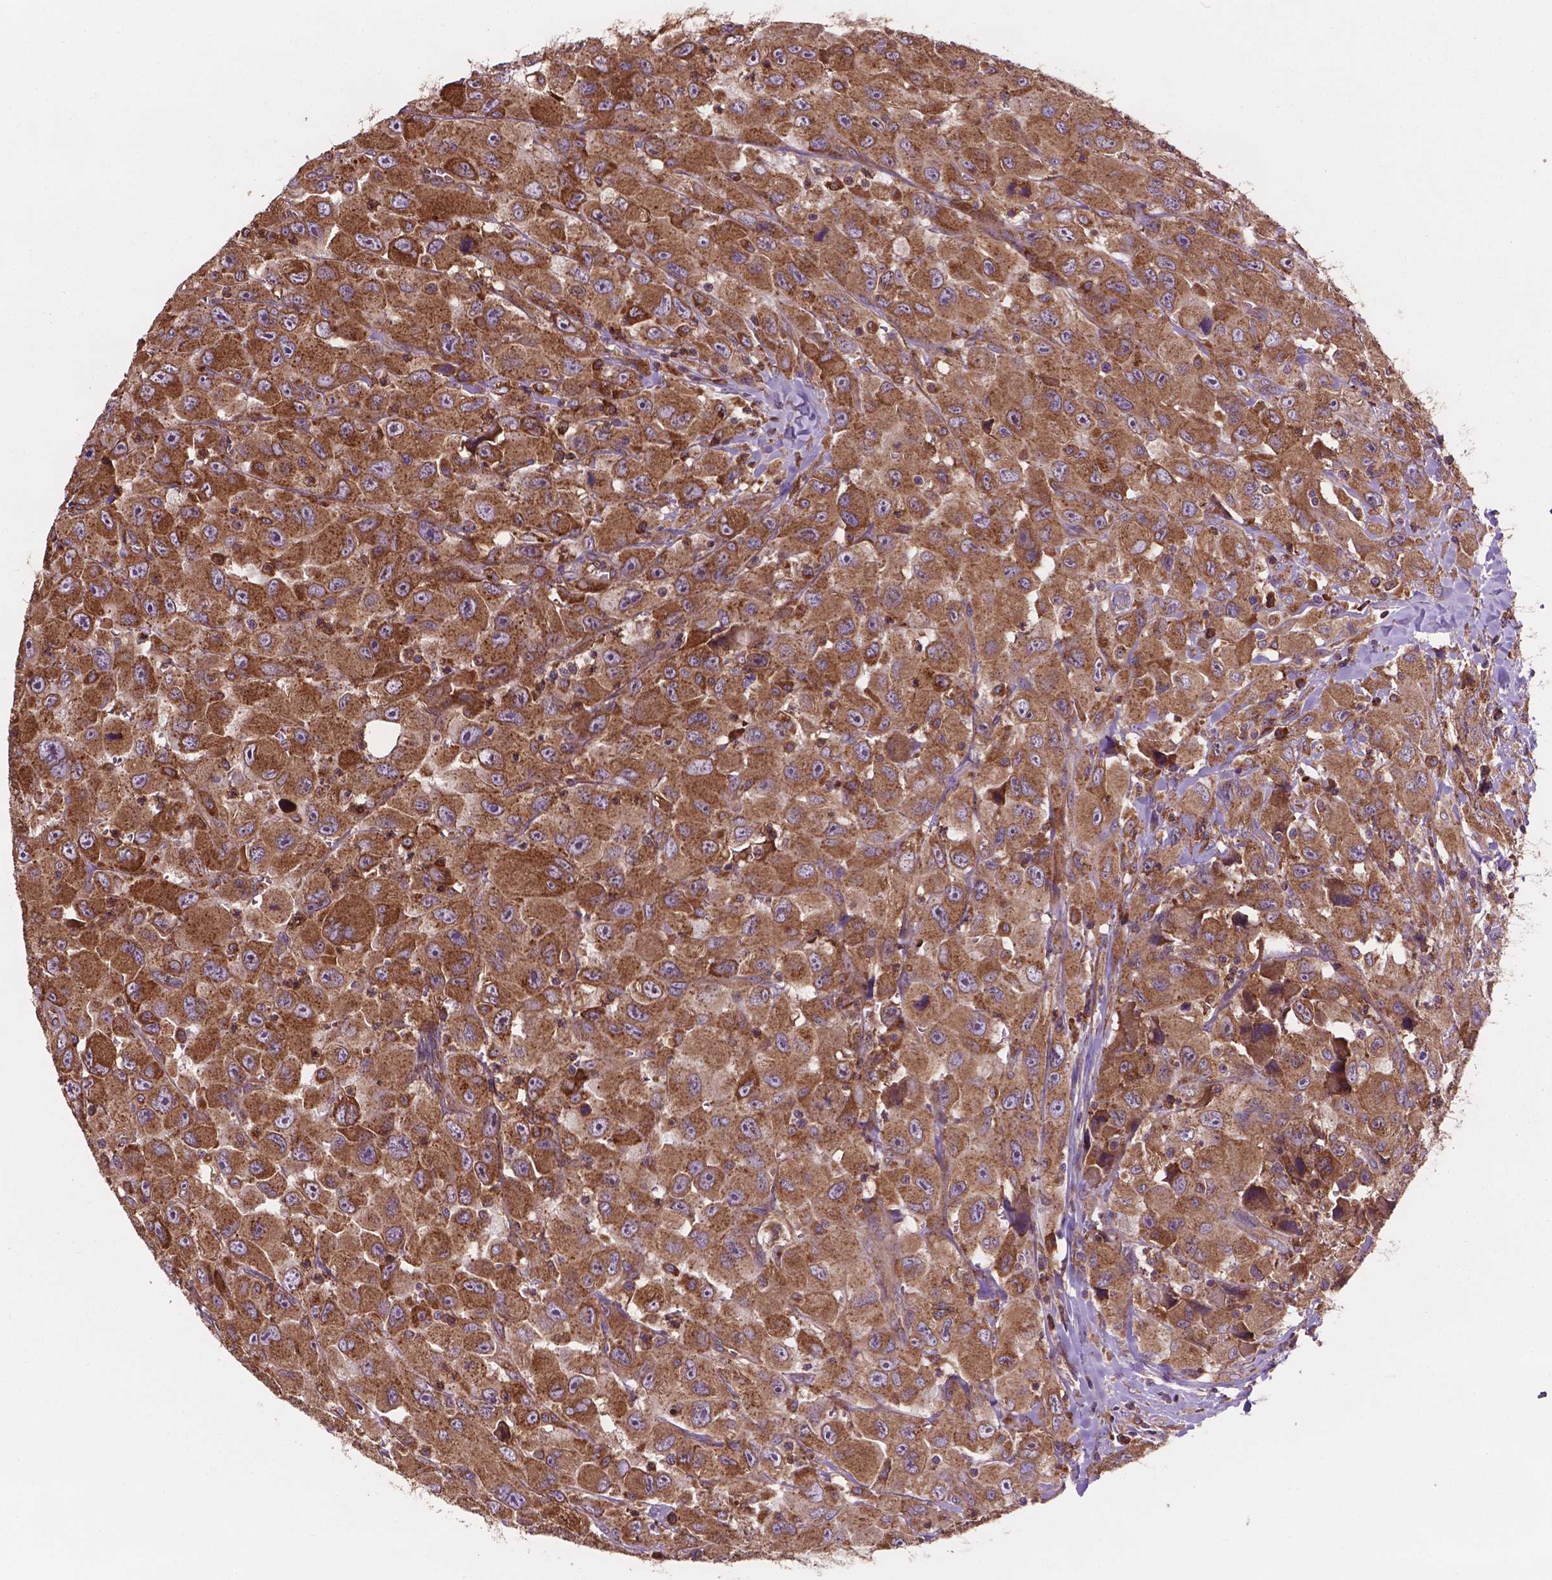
{"staining": {"intensity": "moderate", "quantity": ">75%", "location": "cytoplasmic/membranous"}, "tissue": "head and neck cancer", "cell_type": "Tumor cells", "image_type": "cancer", "snomed": [{"axis": "morphology", "description": "Squamous cell carcinoma, NOS"}, {"axis": "morphology", "description": "Squamous cell carcinoma, metastatic, NOS"}, {"axis": "topography", "description": "Oral tissue"}, {"axis": "topography", "description": "Head-Neck"}], "caption": "An image of human head and neck cancer stained for a protein reveals moderate cytoplasmic/membranous brown staining in tumor cells.", "gene": "CCDC71L", "patient": {"sex": "female", "age": 85}}